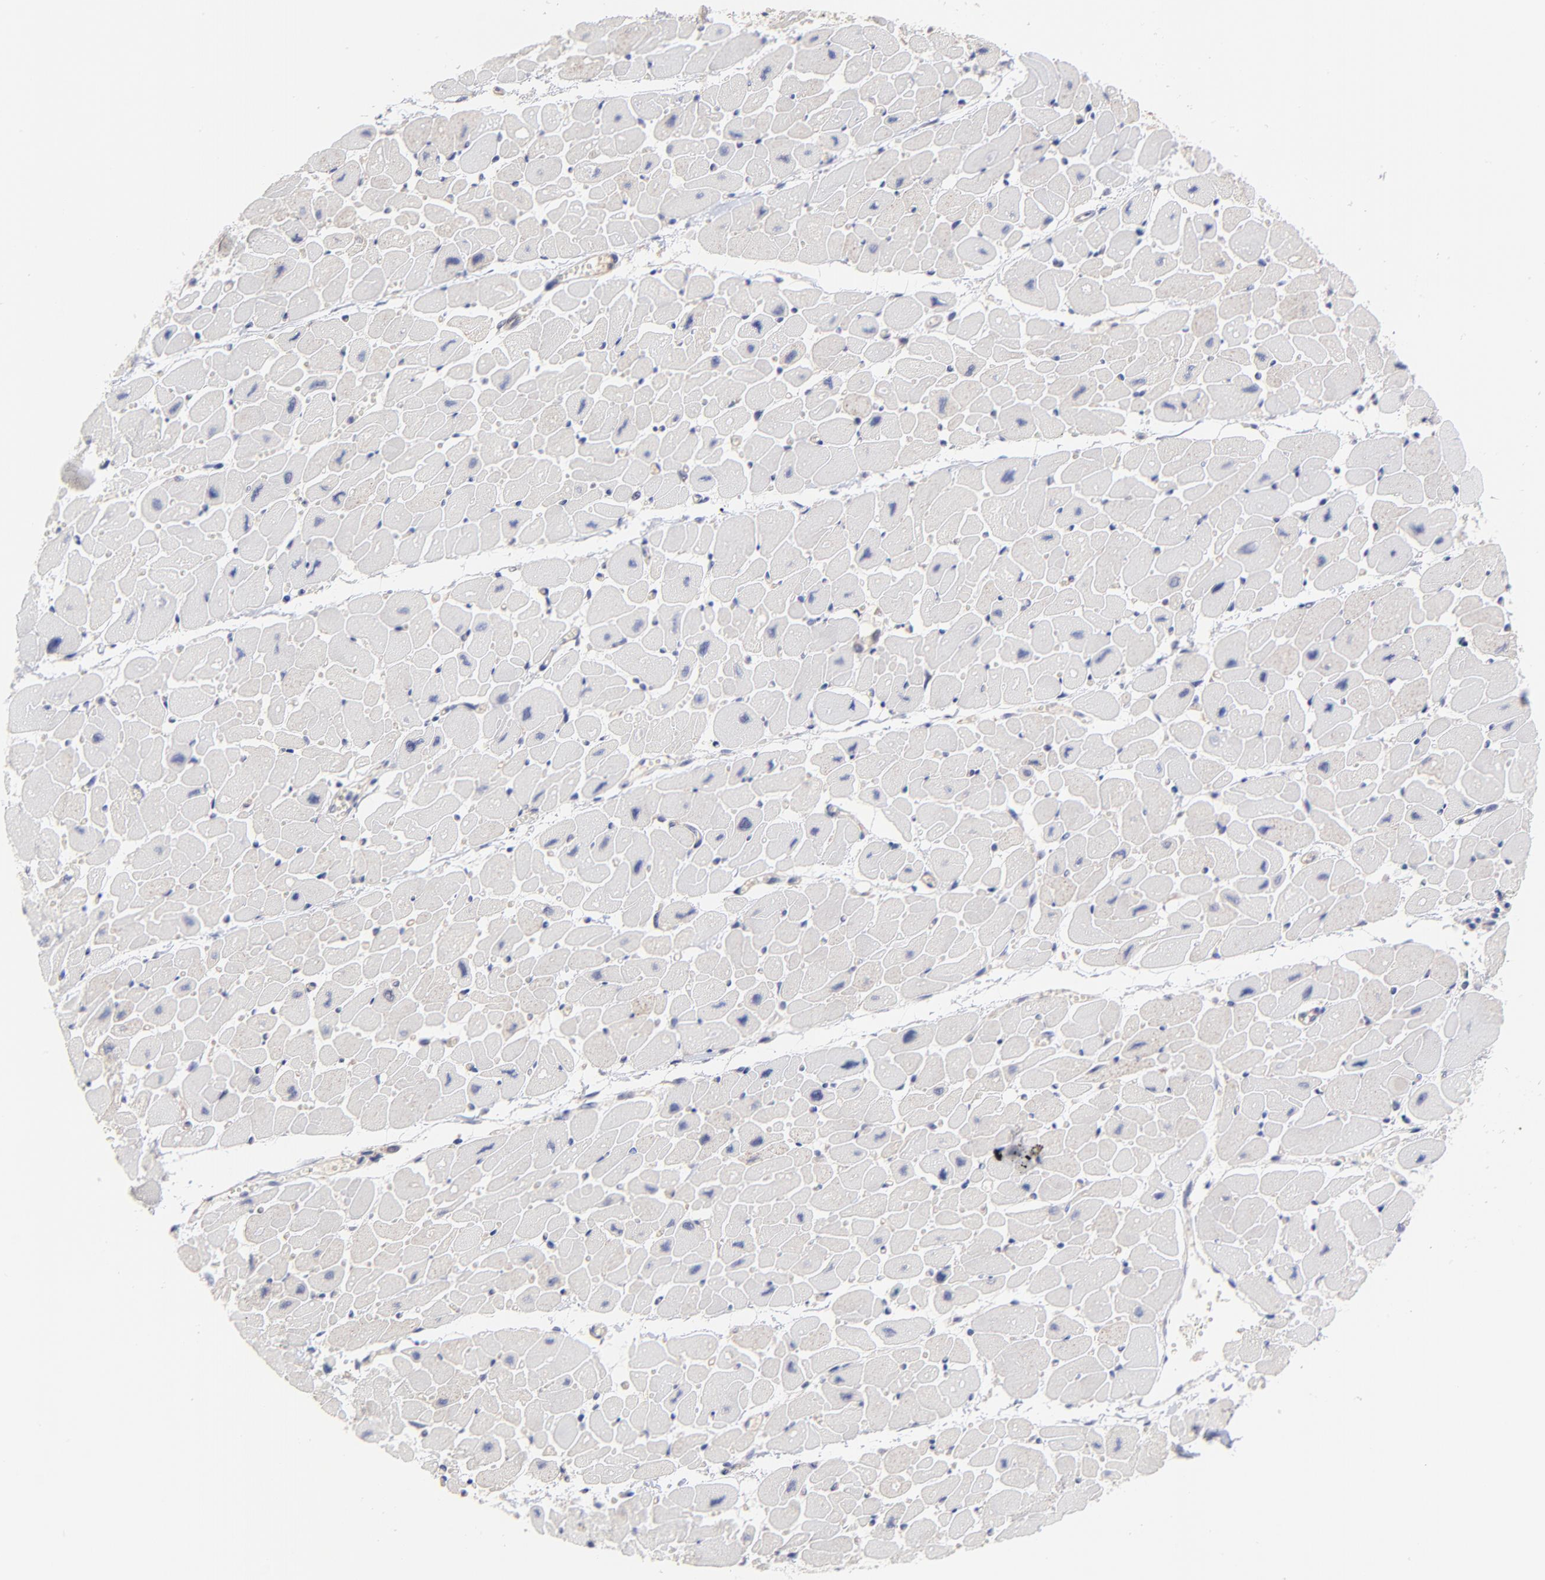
{"staining": {"intensity": "negative", "quantity": "none", "location": "none"}, "tissue": "heart muscle", "cell_type": "Cardiomyocytes", "image_type": "normal", "snomed": [{"axis": "morphology", "description": "Normal tissue, NOS"}, {"axis": "topography", "description": "Heart"}], "caption": "Protein analysis of normal heart muscle shows no significant positivity in cardiomyocytes. (DAB immunohistochemistry with hematoxylin counter stain).", "gene": "ZNF747", "patient": {"sex": "female", "age": 54}}